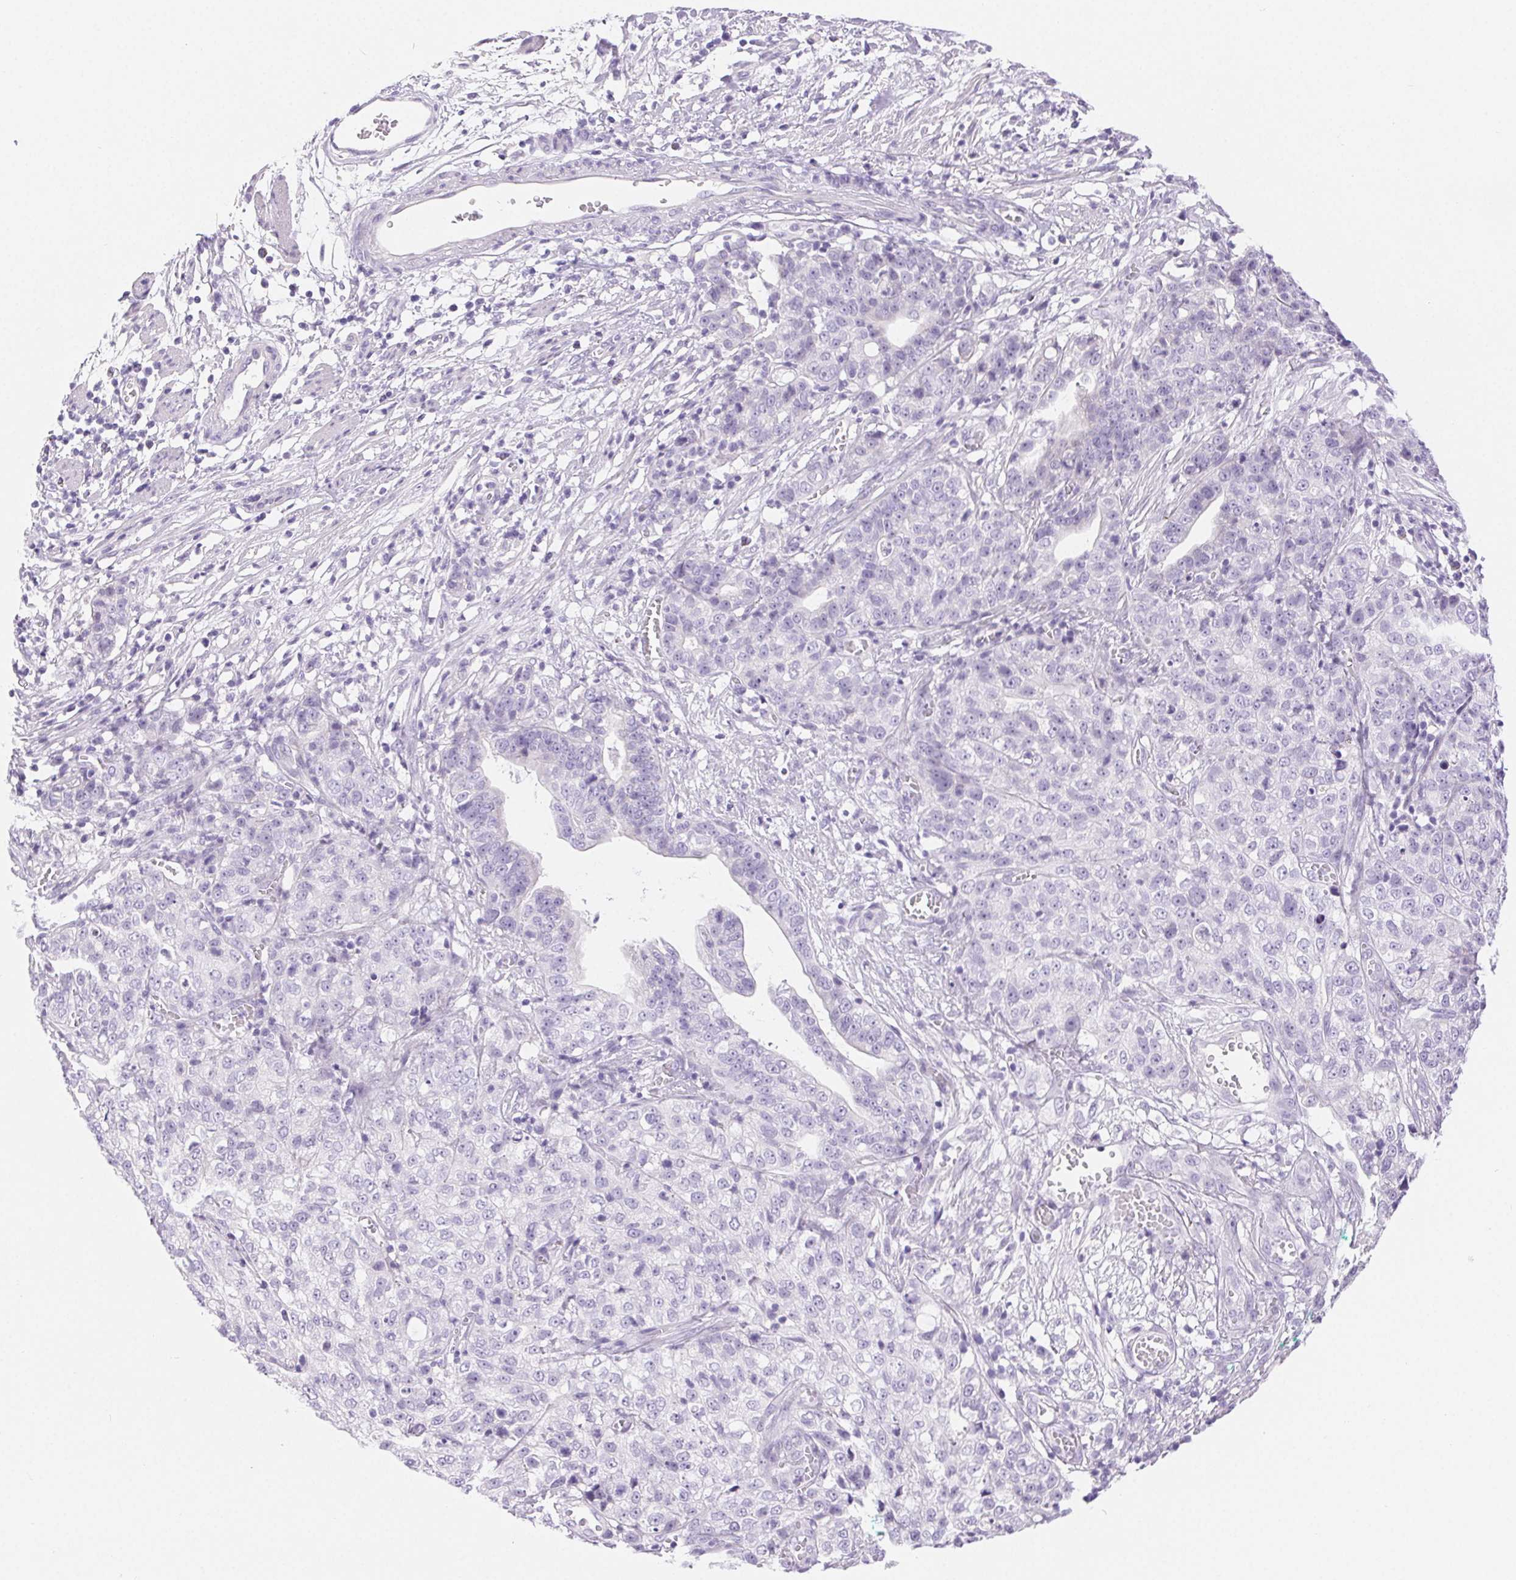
{"staining": {"intensity": "negative", "quantity": "none", "location": "none"}, "tissue": "stomach cancer", "cell_type": "Tumor cells", "image_type": "cancer", "snomed": [{"axis": "morphology", "description": "Adenocarcinoma, NOS"}, {"axis": "topography", "description": "Stomach, upper"}], "caption": "Tumor cells are negative for protein expression in human stomach cancer. (DAB (3,3'-diaminobenzidine) immunohistochemistry visualized using brightfield microscopy, high magnification).", "gene": "CLDN16", "patient": {"sex": "female", "age": 67}}